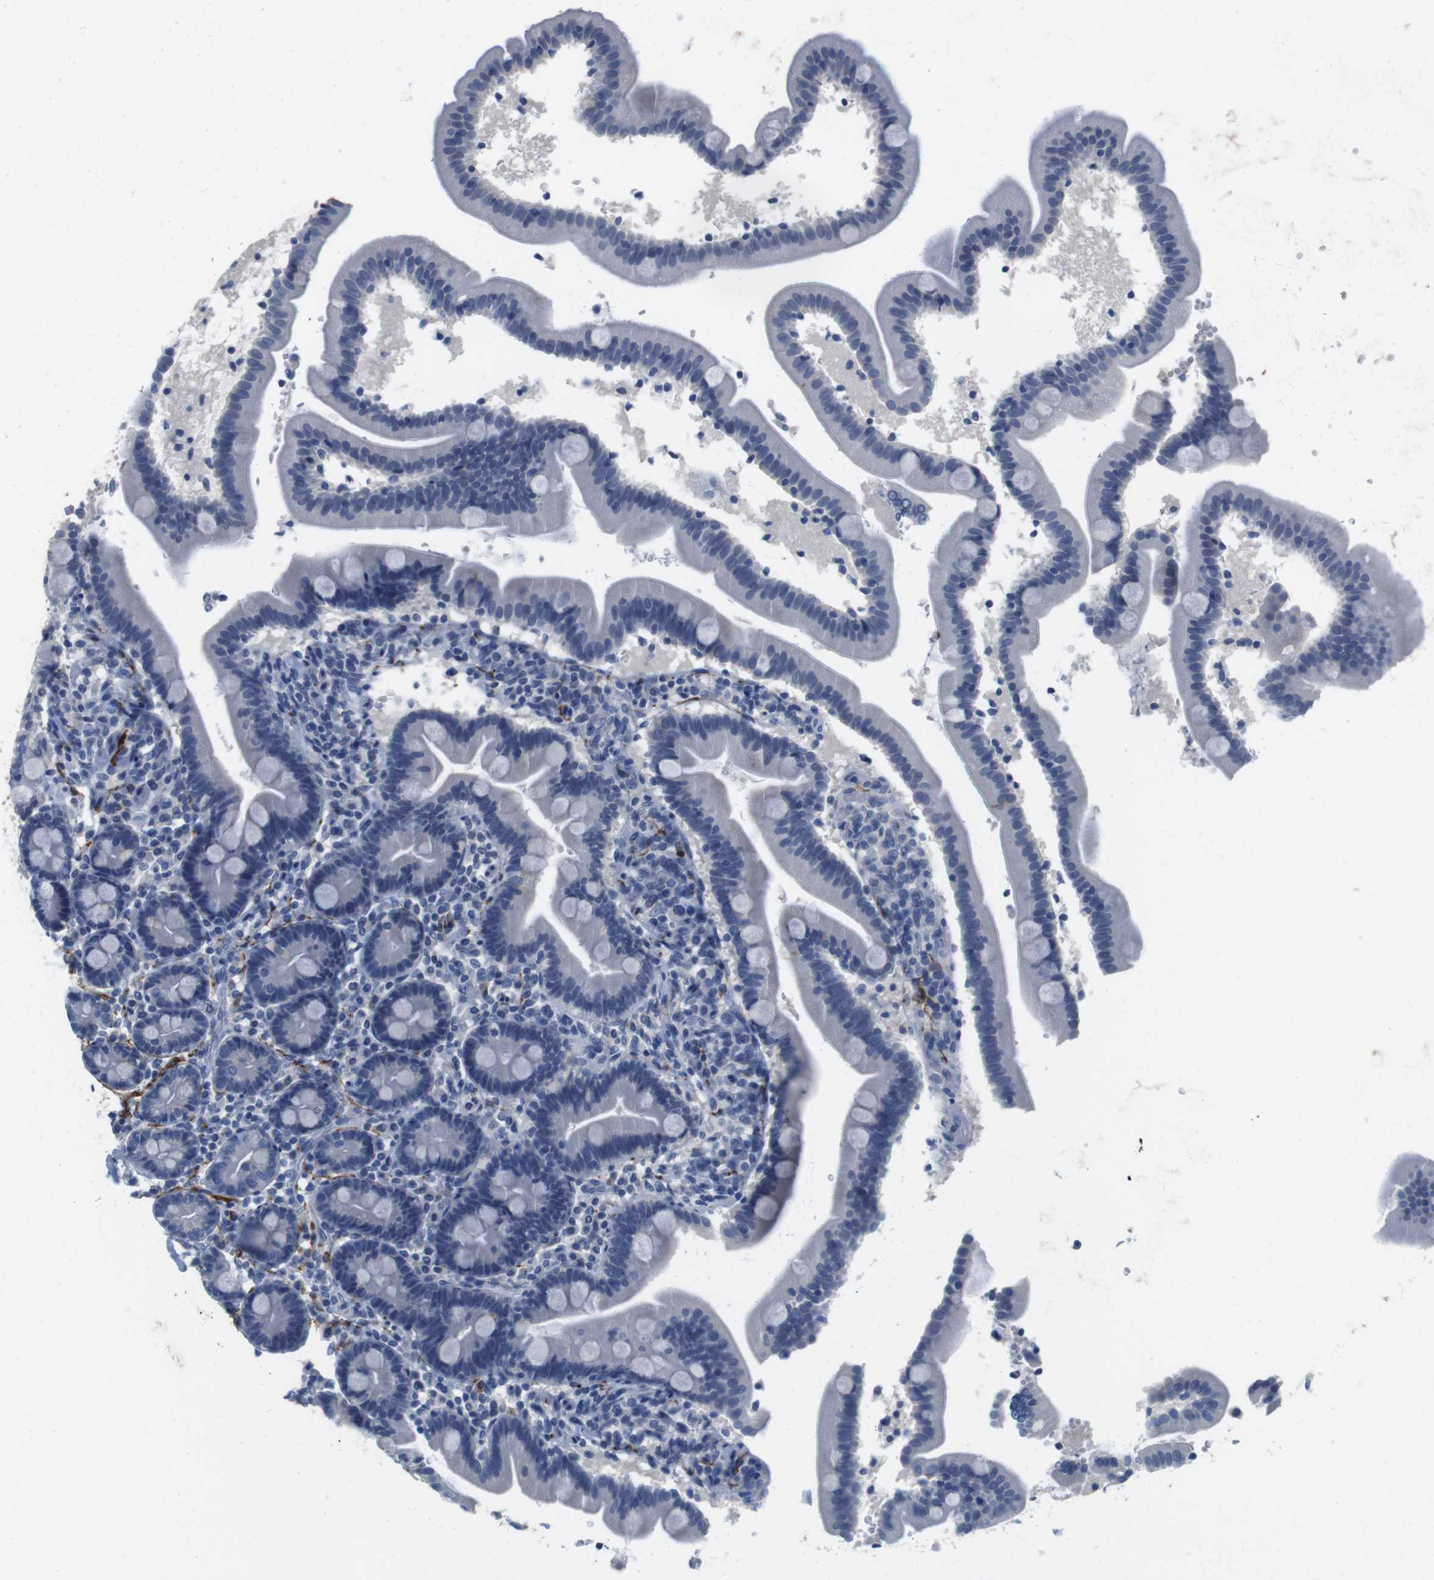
{"staining": {"intensity": "negative", "quantity": "none", "location": "none"}, "tissue": "duodenum", "cell_type": "Glandular cells", "image_type": "normal", "snomed": [{"axis": "morphology", "description": "Normal tissue, NOS"}, {"axis": "topography", "description": "Duodenum"}], "caption": "A histopathology image of human duodenum is negative for staining in glandular cells. (DAB (3,3'-diaminobenzidine) IHC visualized using brightfield microscopy, high magnification).", "gene": "MAP6", "patient": {"sex": "male", "age": 54}}